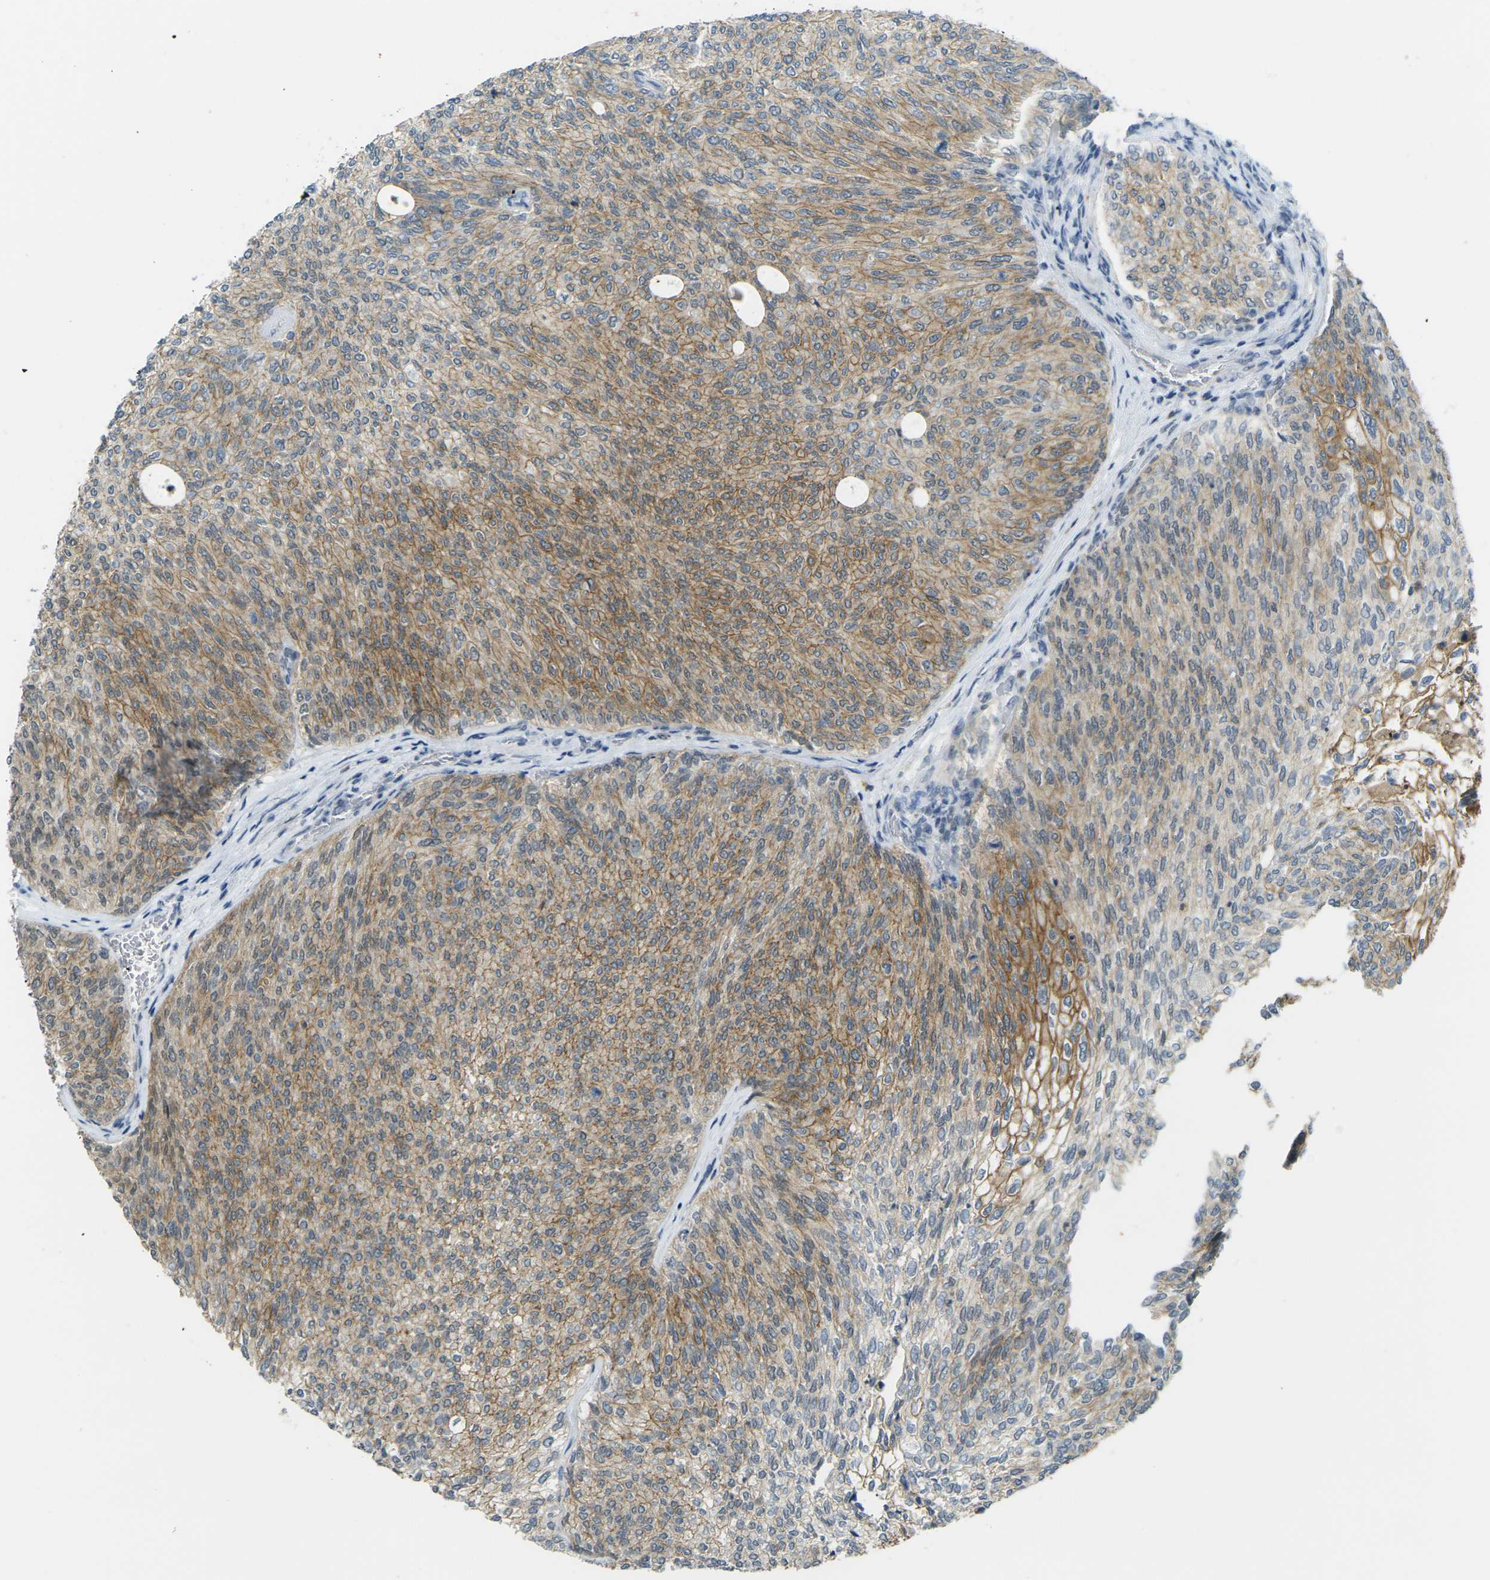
{"staining": {"intensity": "moderate", "quantity": ">75%", "location": "cytoplasmic/membranous"}, "tissue": "urothelial cancer", "cell_type": "Tumor cells", "image_type": "cancer", "snomed": [{"axis": "morphology", "description": "Urothelial carcinoma, Low grade"}, {"axis": "topography", "description": "Urinary bladder"}], "caption": "Protein analysis of low-grade urothelial carcinoma tissue exhibits moderate cytoplasmic/membranous expression in approximately >75% of tumor cells.", "gene": "SPTBN2", "patient": {"sex": "female", "age": 79}}